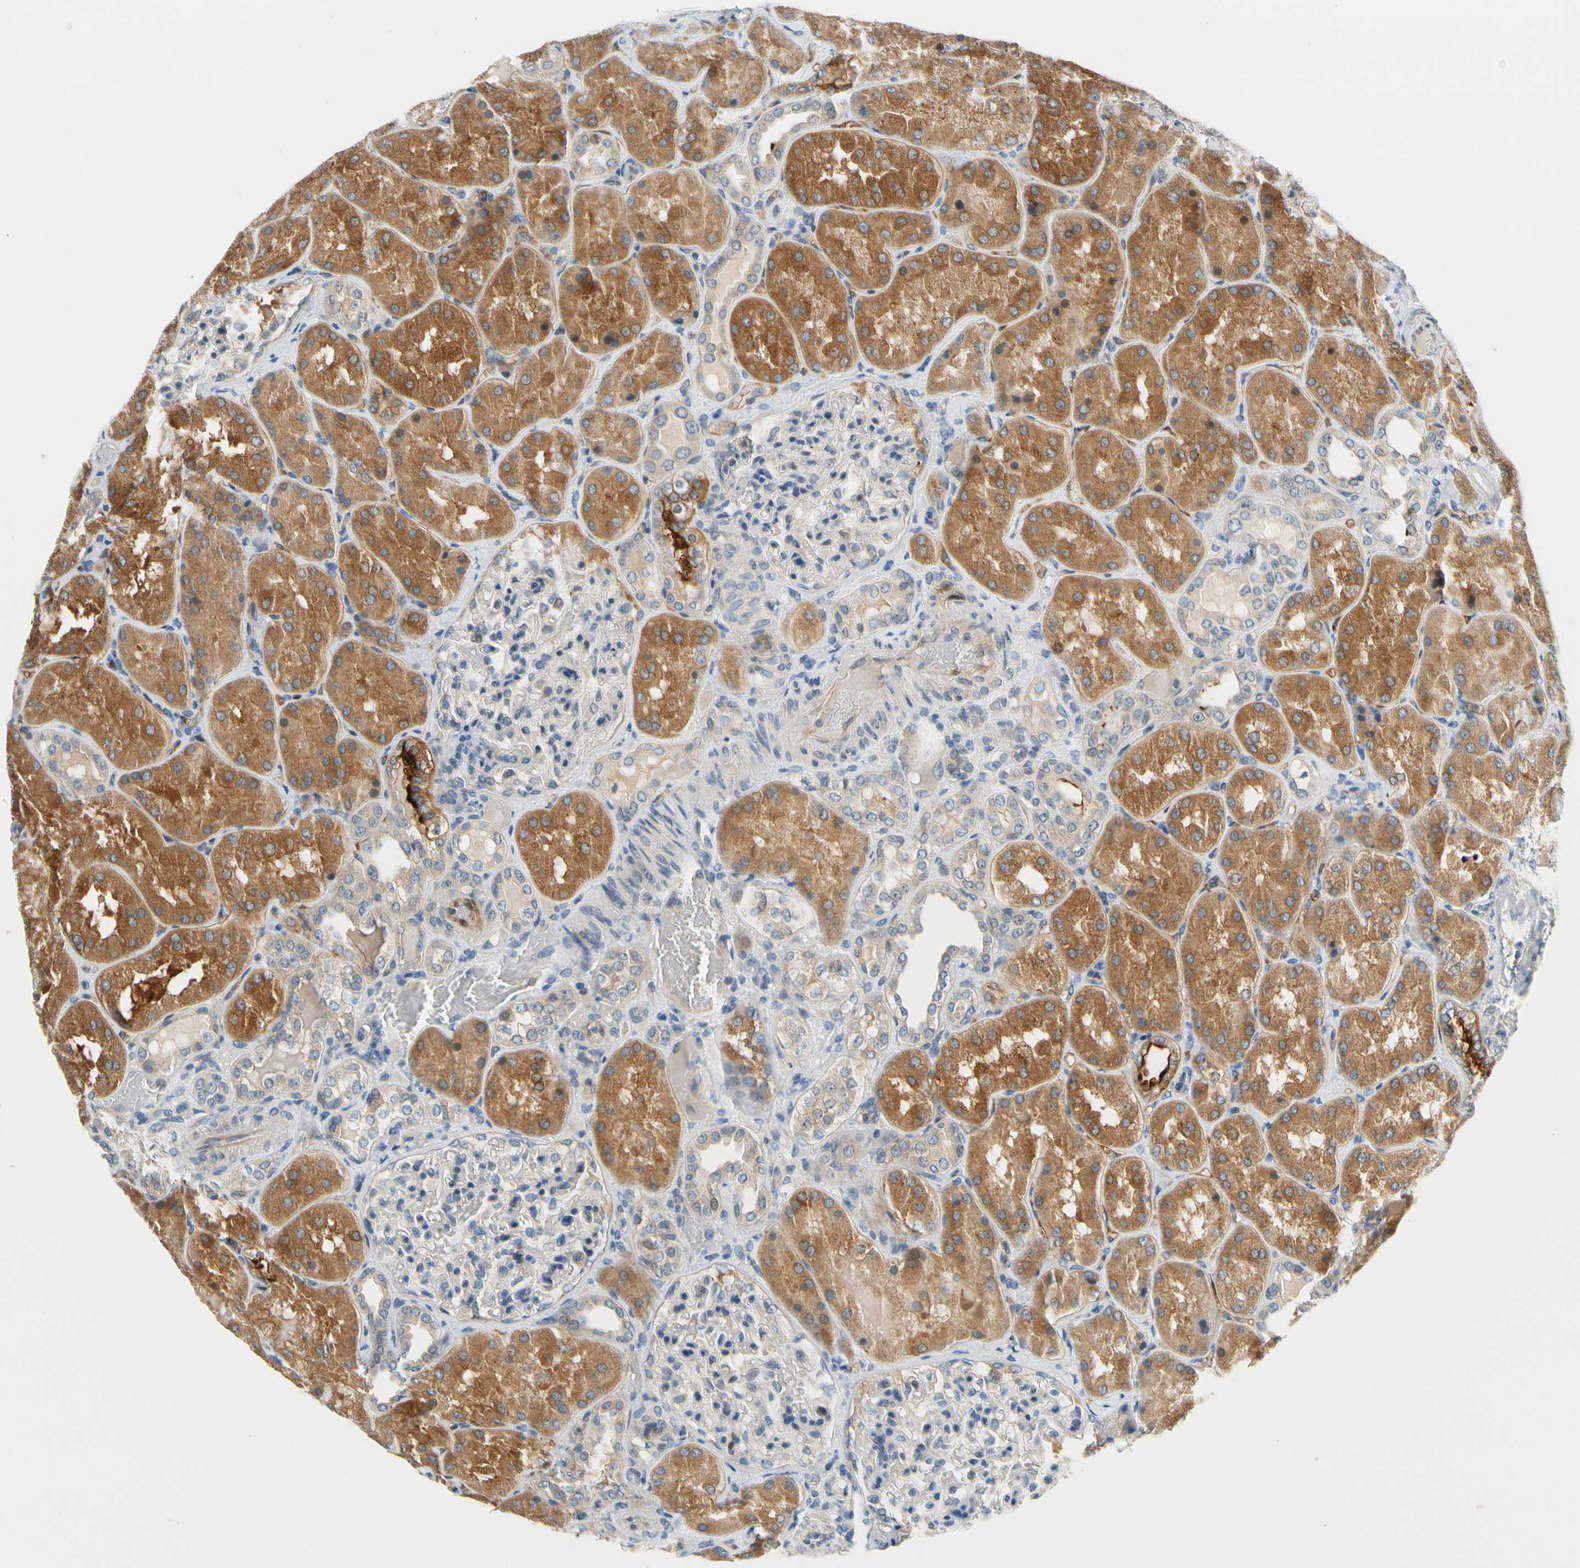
{"staining": {"intensity": "negative", "quantity": "none", "location": "none"}, "tissue": "kidney", "cell_type": "Cells in glomeruli", "image_type": "normal", "snomed": [{"axis": "morphology", "description": "Normal tissue, NOS"}, {"axis": "topography", "description": "Kidney"}], "caption": "Kidney was stained to show a protein in brown. There is no significant expression in cells in glomeruli. Brightfield microscopy of IHC stained with DAB (brown) and hematoxylin (blue), captured at high magnification.", "gene": "CFAP36", "patient": {"sex": "female", "age": 56}}